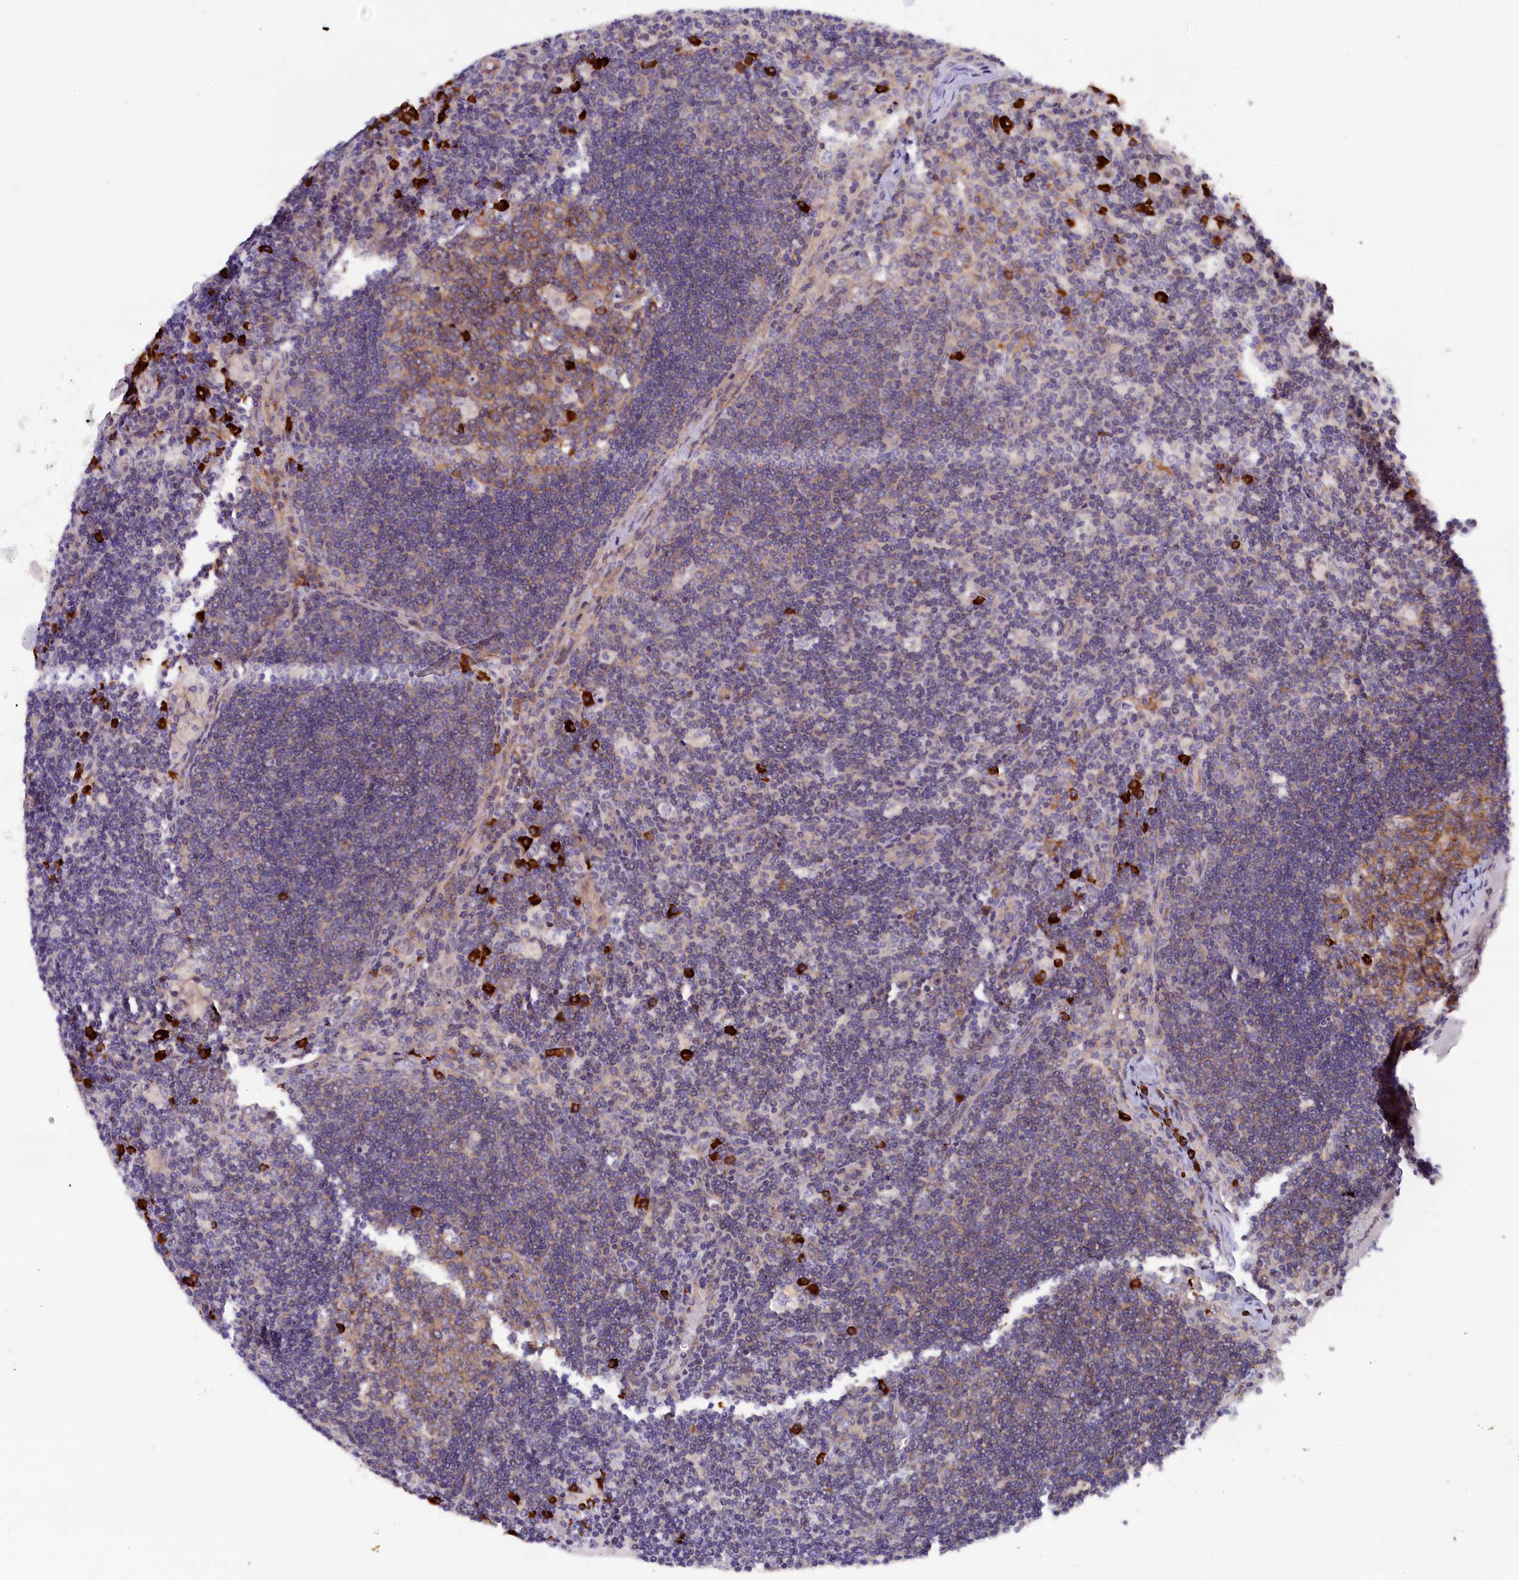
{"staining": {"intensity": "strong", "quantity": "<25%", "location": "cytoplasmic/membranous"}, "tissue": "lymph node", "cell_type": "Germinal center cells", "image_type": "normal", "snomed": [{"axis": "morphology", "description": "Normal tissue, NOS"}, {"axis": "topography", "description": "Lymph node"}], "caption": "This is an image of IHC staining of benign lymph node, which shows strong expression in the cytoplasmic/membranous of germinal center cells.", "gene": "JPT2", "patient": {"sex": "male", "age": 58}}